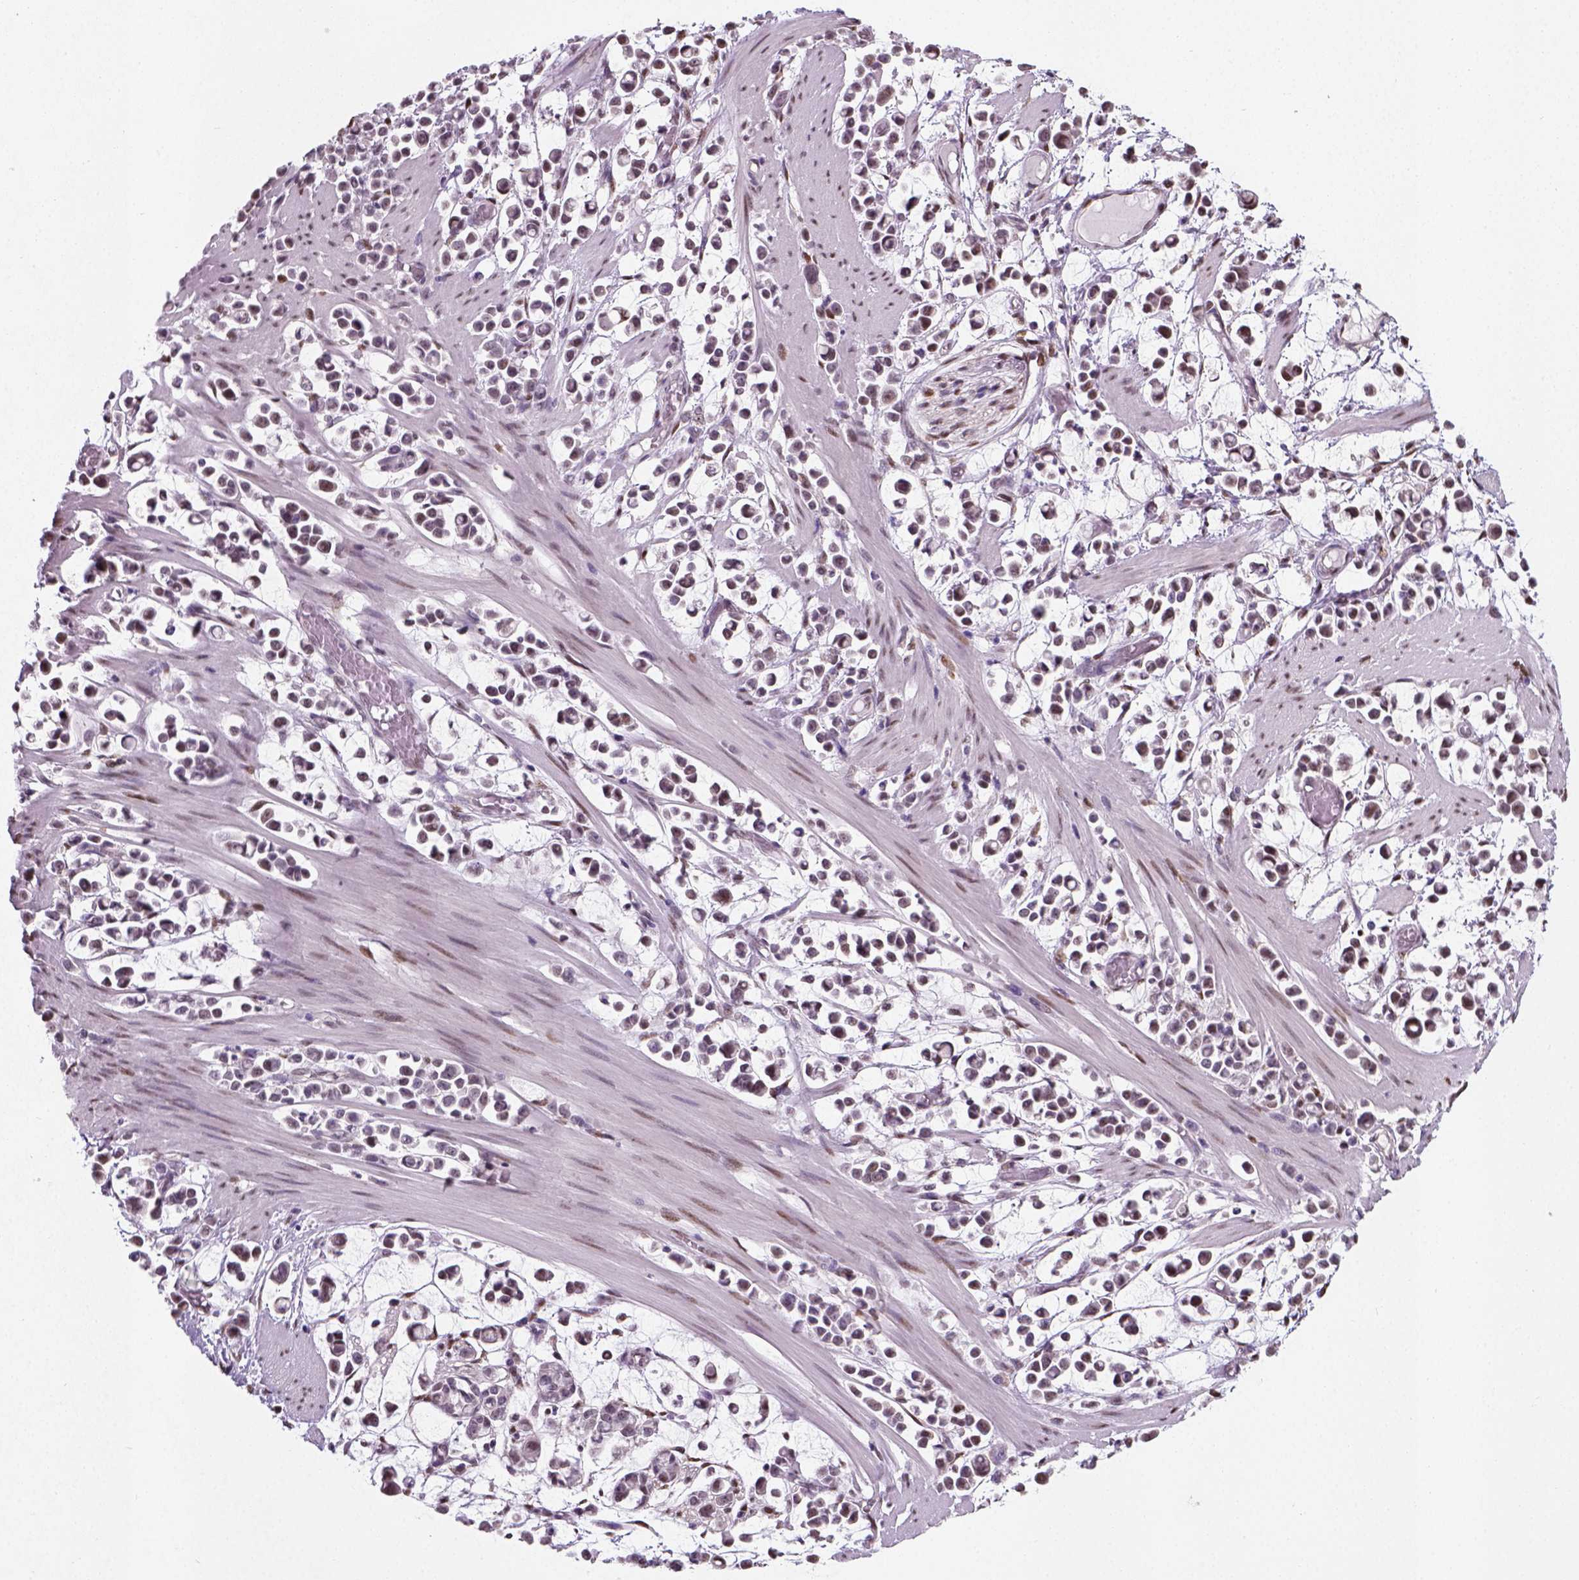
{"staining": {"intensity": "moderate", "quantity": "25%-75%", "location": "nuclear"}, "tissue": "stomach cancer", "cell_type": "Tumor cells", "image_type": "cancer", "snomed": [{"axis": "morphology", "description": "Adenocarcinoma, NOS"}, {"axis": "topography", "description": "Stomach"}], "caption": "DAB (3,3'-diaminobenzidine) immunohistochemical staining of human stomach cancer (adenocarcinoma) shows moderate nuclear protein positivity in about 25%-75% of tumor cells.", "gene": "C1orf112", "patient": {"sex": "male", "age": 82}}